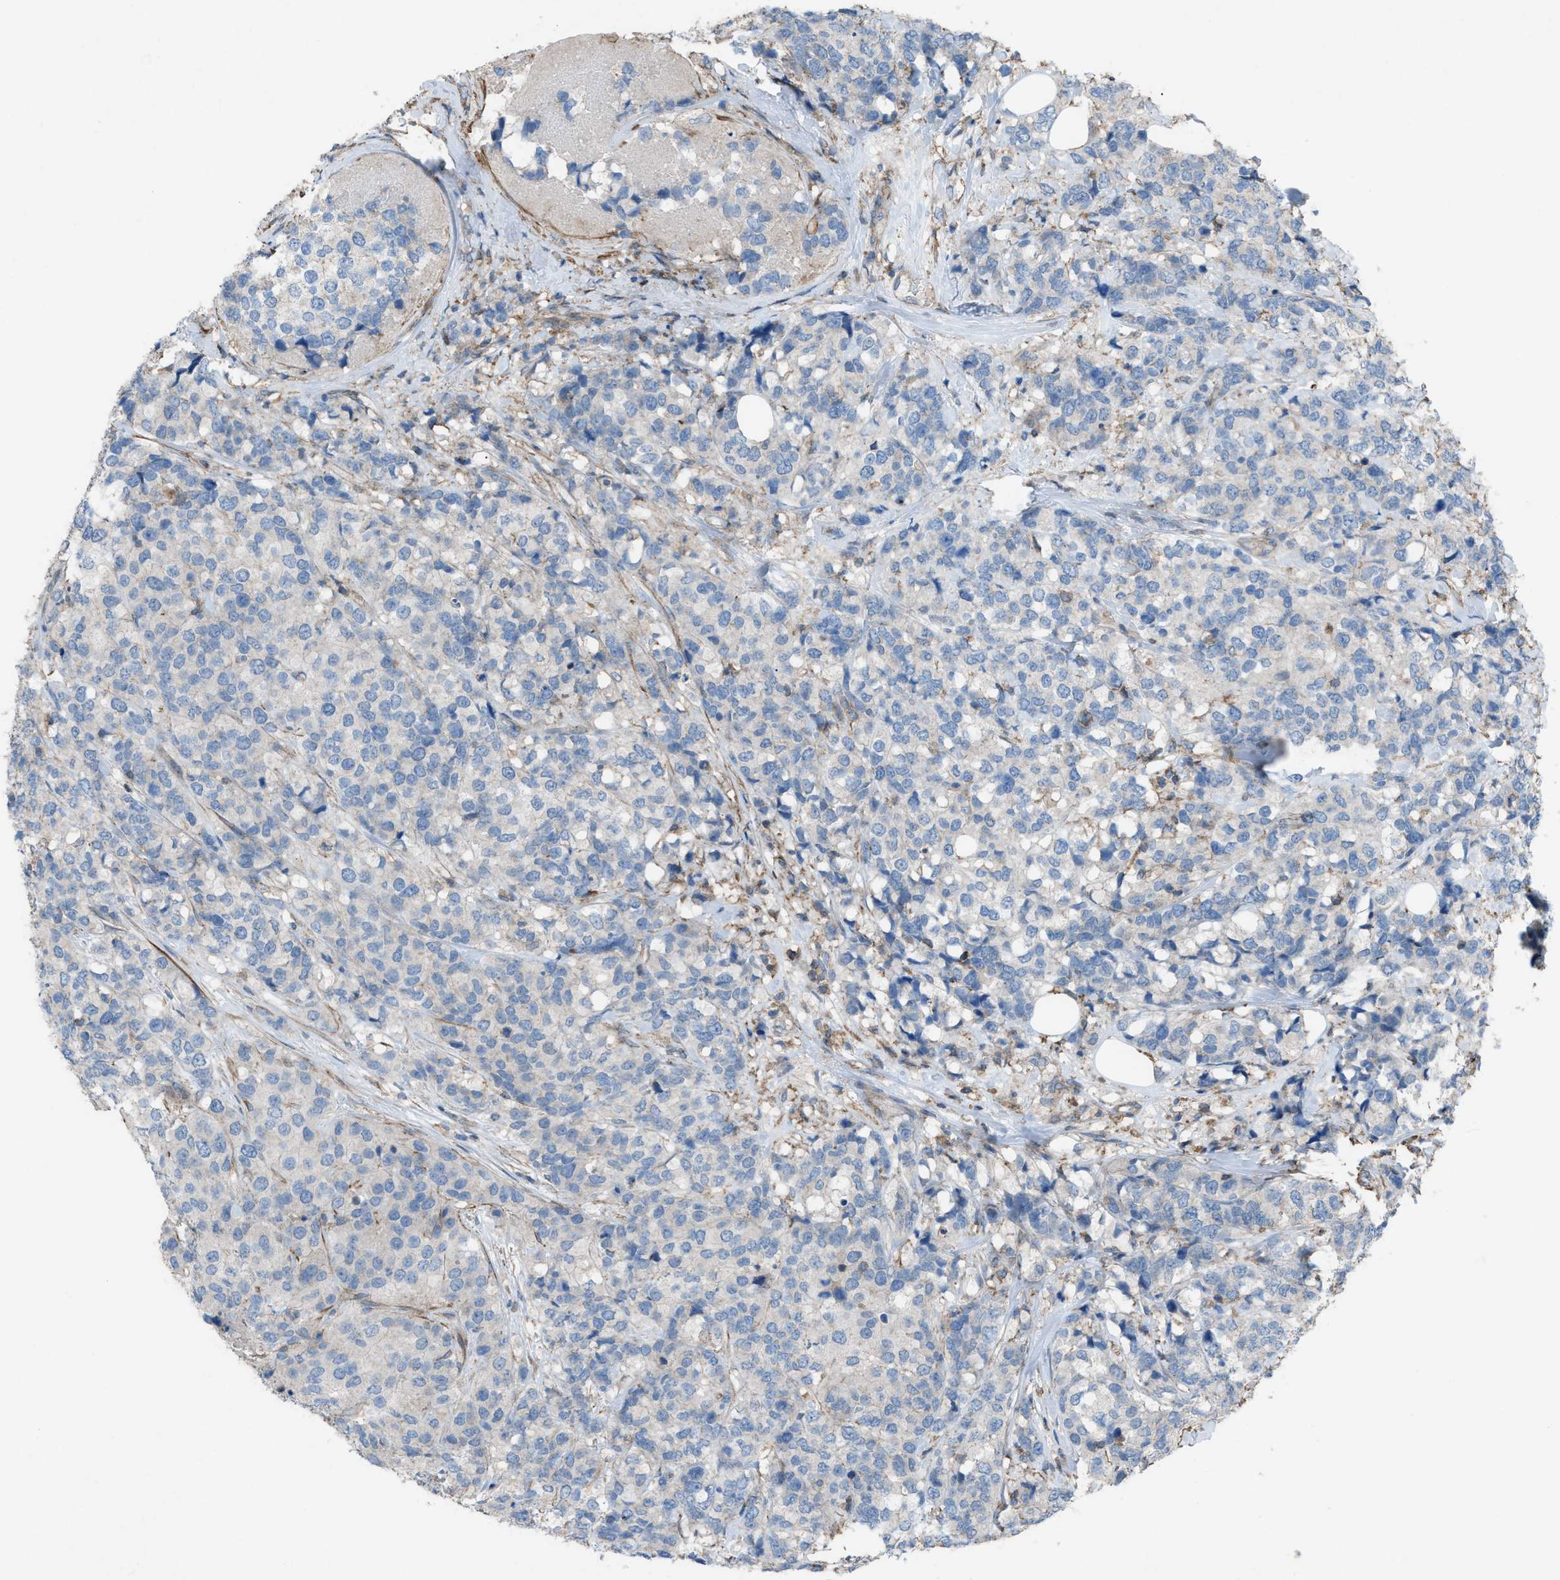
{"staining": {"intensity": "negative", "quantity": "none", "location": "none"}, "tissue": "breast cancer", "cell_type": "Tumor cells", "image_type": "cancer", "snomed": [{"axis": "morphology", "description": "Lobular carcinoma"}, {"axis": "topography", "description": "Breast"}], "caption": "Immunohistochemical staining of lobular carcinoma (breast) shows no significant expression in tumor cells.", "gene": "NCK2", "patient": {"sex": "female", "age": 59}}